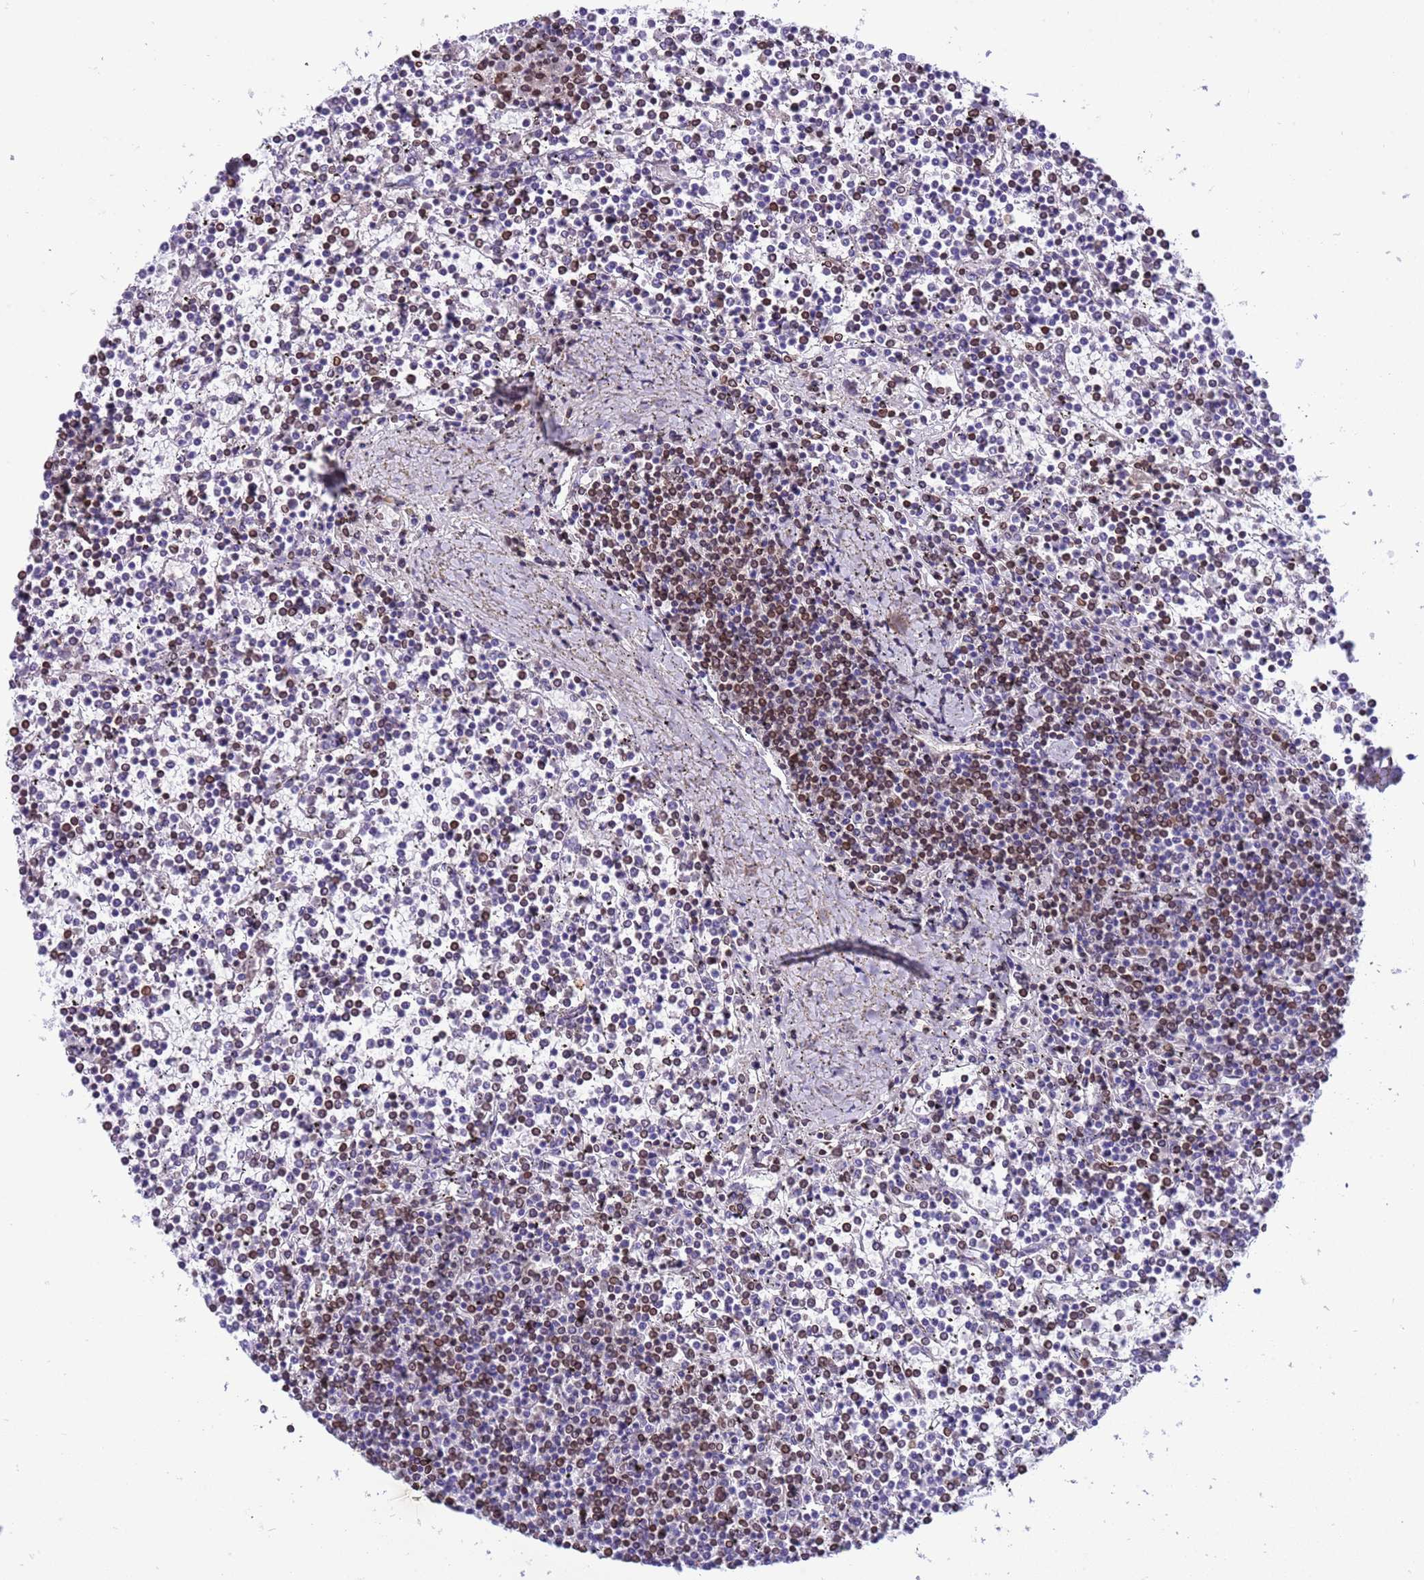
{"staining": {"intensity": "moderate", "quantity": "25%-75%", "location": "cytoplasmic/membranous,nuclear"}, "tissue": "lymphoma", "cell_type": "Tumor cells", "image_type": "cancer", "snomed": [{"axis": "morphology", "description": "Malignant lymphoma, non-Hodgkin's type, Low grade"}, {"axis": "topography", "description": "Spleen"}], "caption": "This photomicrograph exhibits immunohistochemistry (IHC) staining of low-grade malignant lymphoma, non-Hodgkin's type, with medium moderate cytoplasmic/membranous and nuclear staining in approximately 25%-75% of tumor cells.", "gene": "DHX37", "patient": {"sex": "female", "age": 19}}